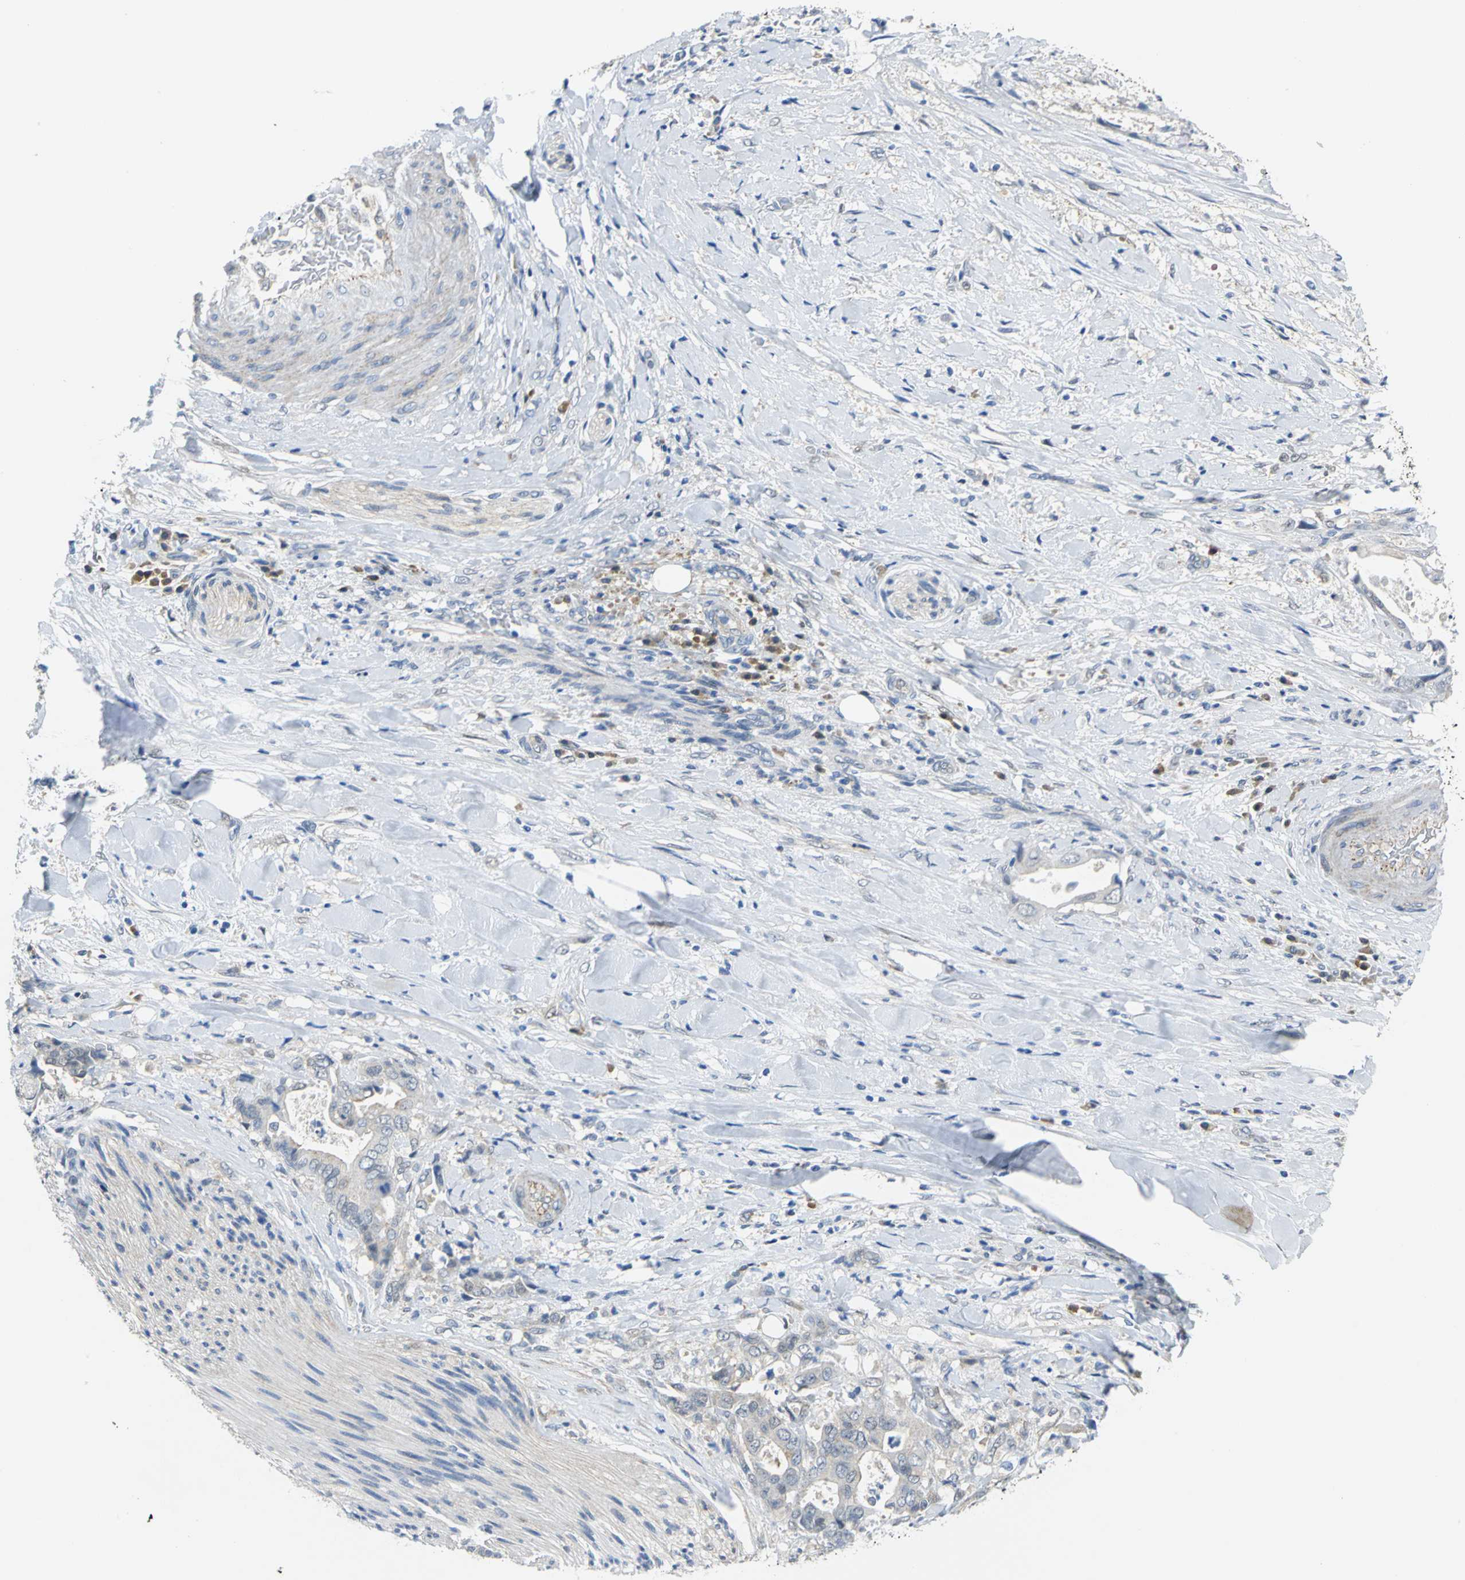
{"staining": {"intensity": "weak", "quantity": "<25%", "location": "cytoplasmic/membranous"}, "tissue": "liver cancer", "cell_type": "Tumor cells", "image_type": "cancer", "snomed": [{"axis": "morphology", "description": "Cholangiocarcinoma"}, {"axis": "topography", "description": "Liver"}], "caption": "The IHC photomicrograph has no significant expression in tumor cells of cholangiocarcinoma (liver) tissue.", "gene": "PGM3", "patient": {"sex": "male", "age": 58}}